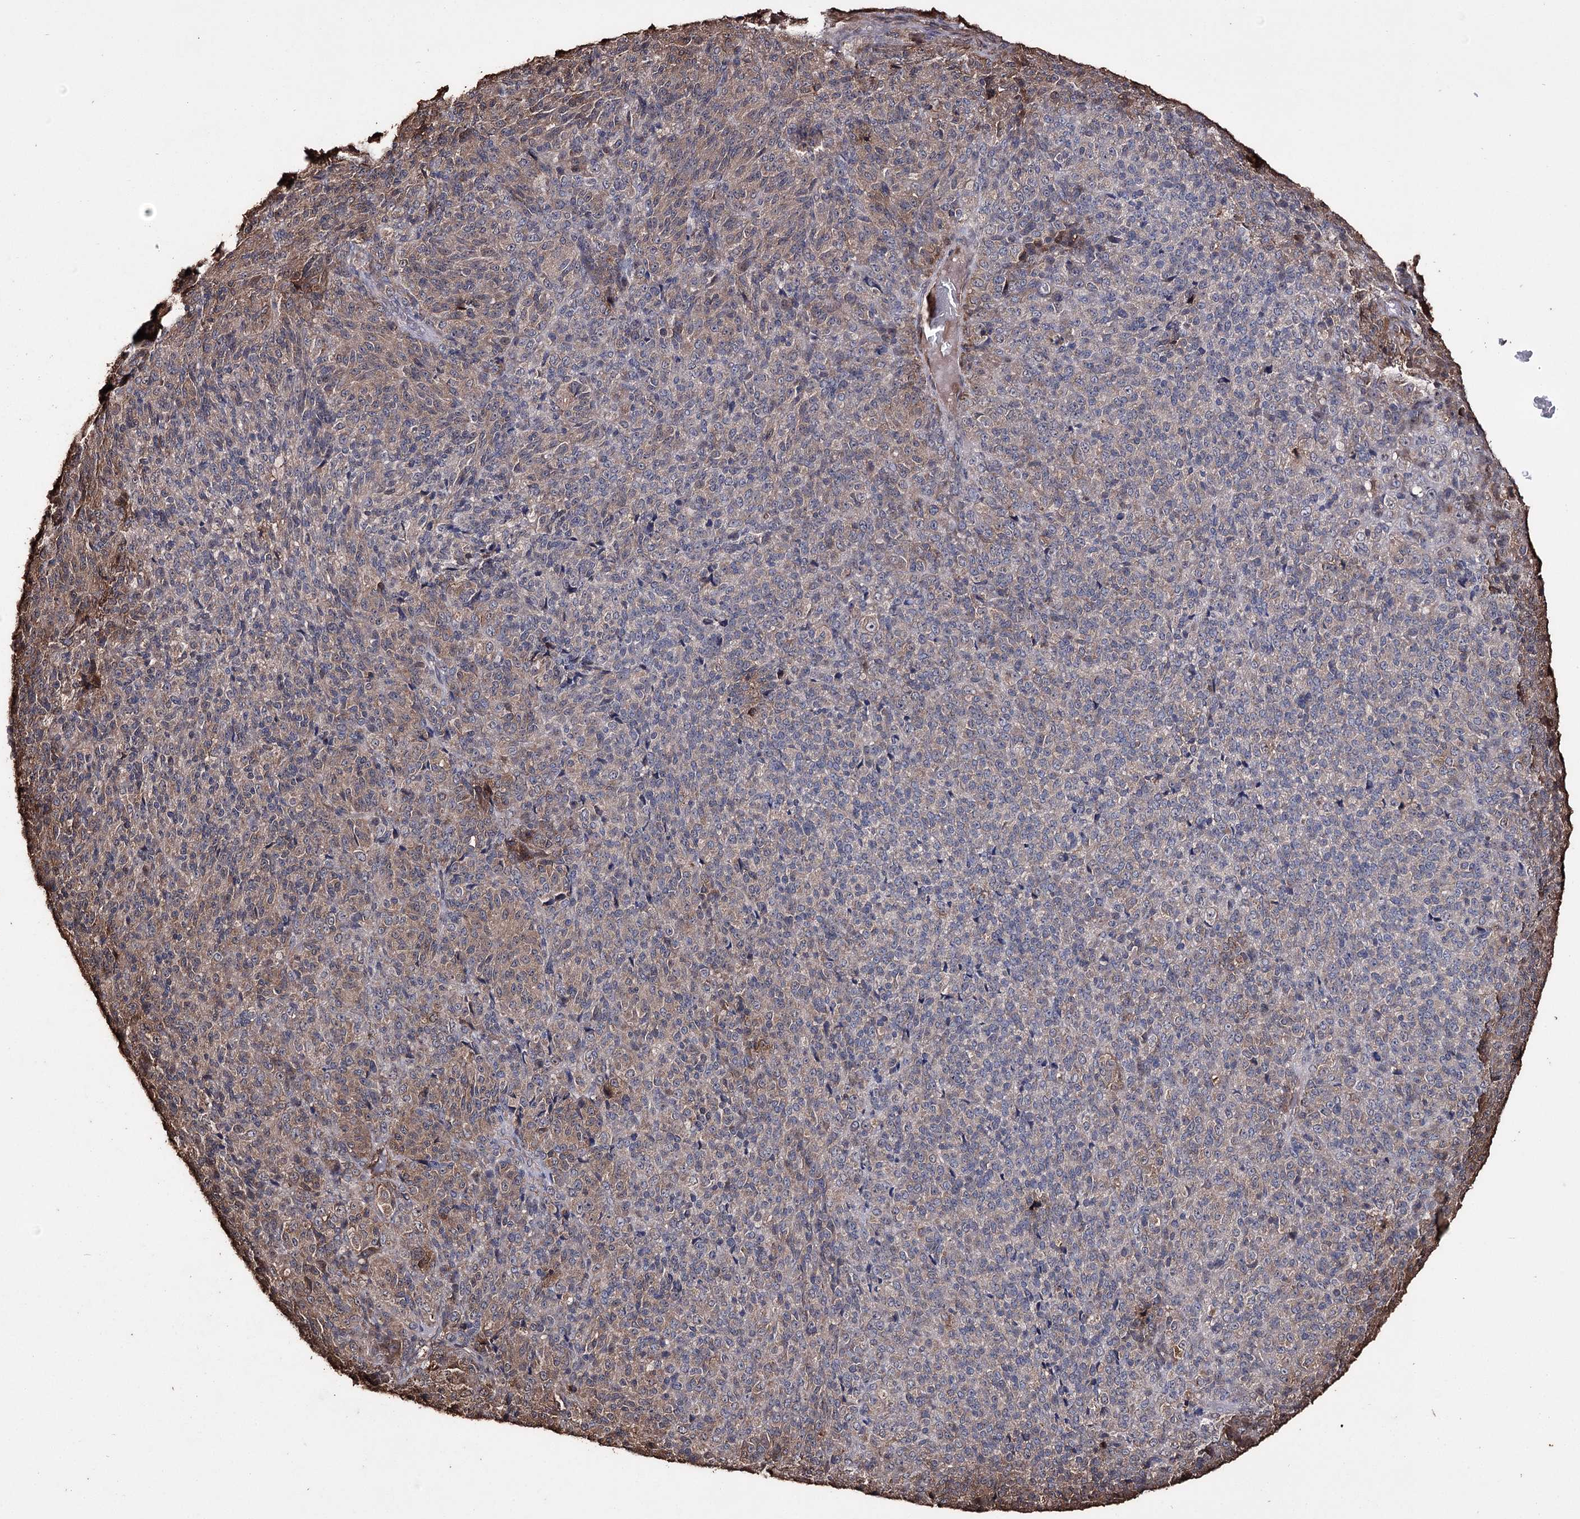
{"staining": {"intensity": "weak", "quantity": "<25%", "location": "cytoplasmic/membranous"}, "tissue": "melanoma", "cell_type": "Tumor cells", "image_type": "cancer", "snomed": [{"axis": "morphology", "description": "Malignant melanoma, Metastatic site"}, {"axis": "topography", "description": "Brain"}], "caption": "DAB (3,3'-diaminobenzidine) immunohistochemical staining of human melanoma shows no significant staining in tumor cells.", "gene": "ZNF662", "patient": {"sex": "female", "age": 56}}